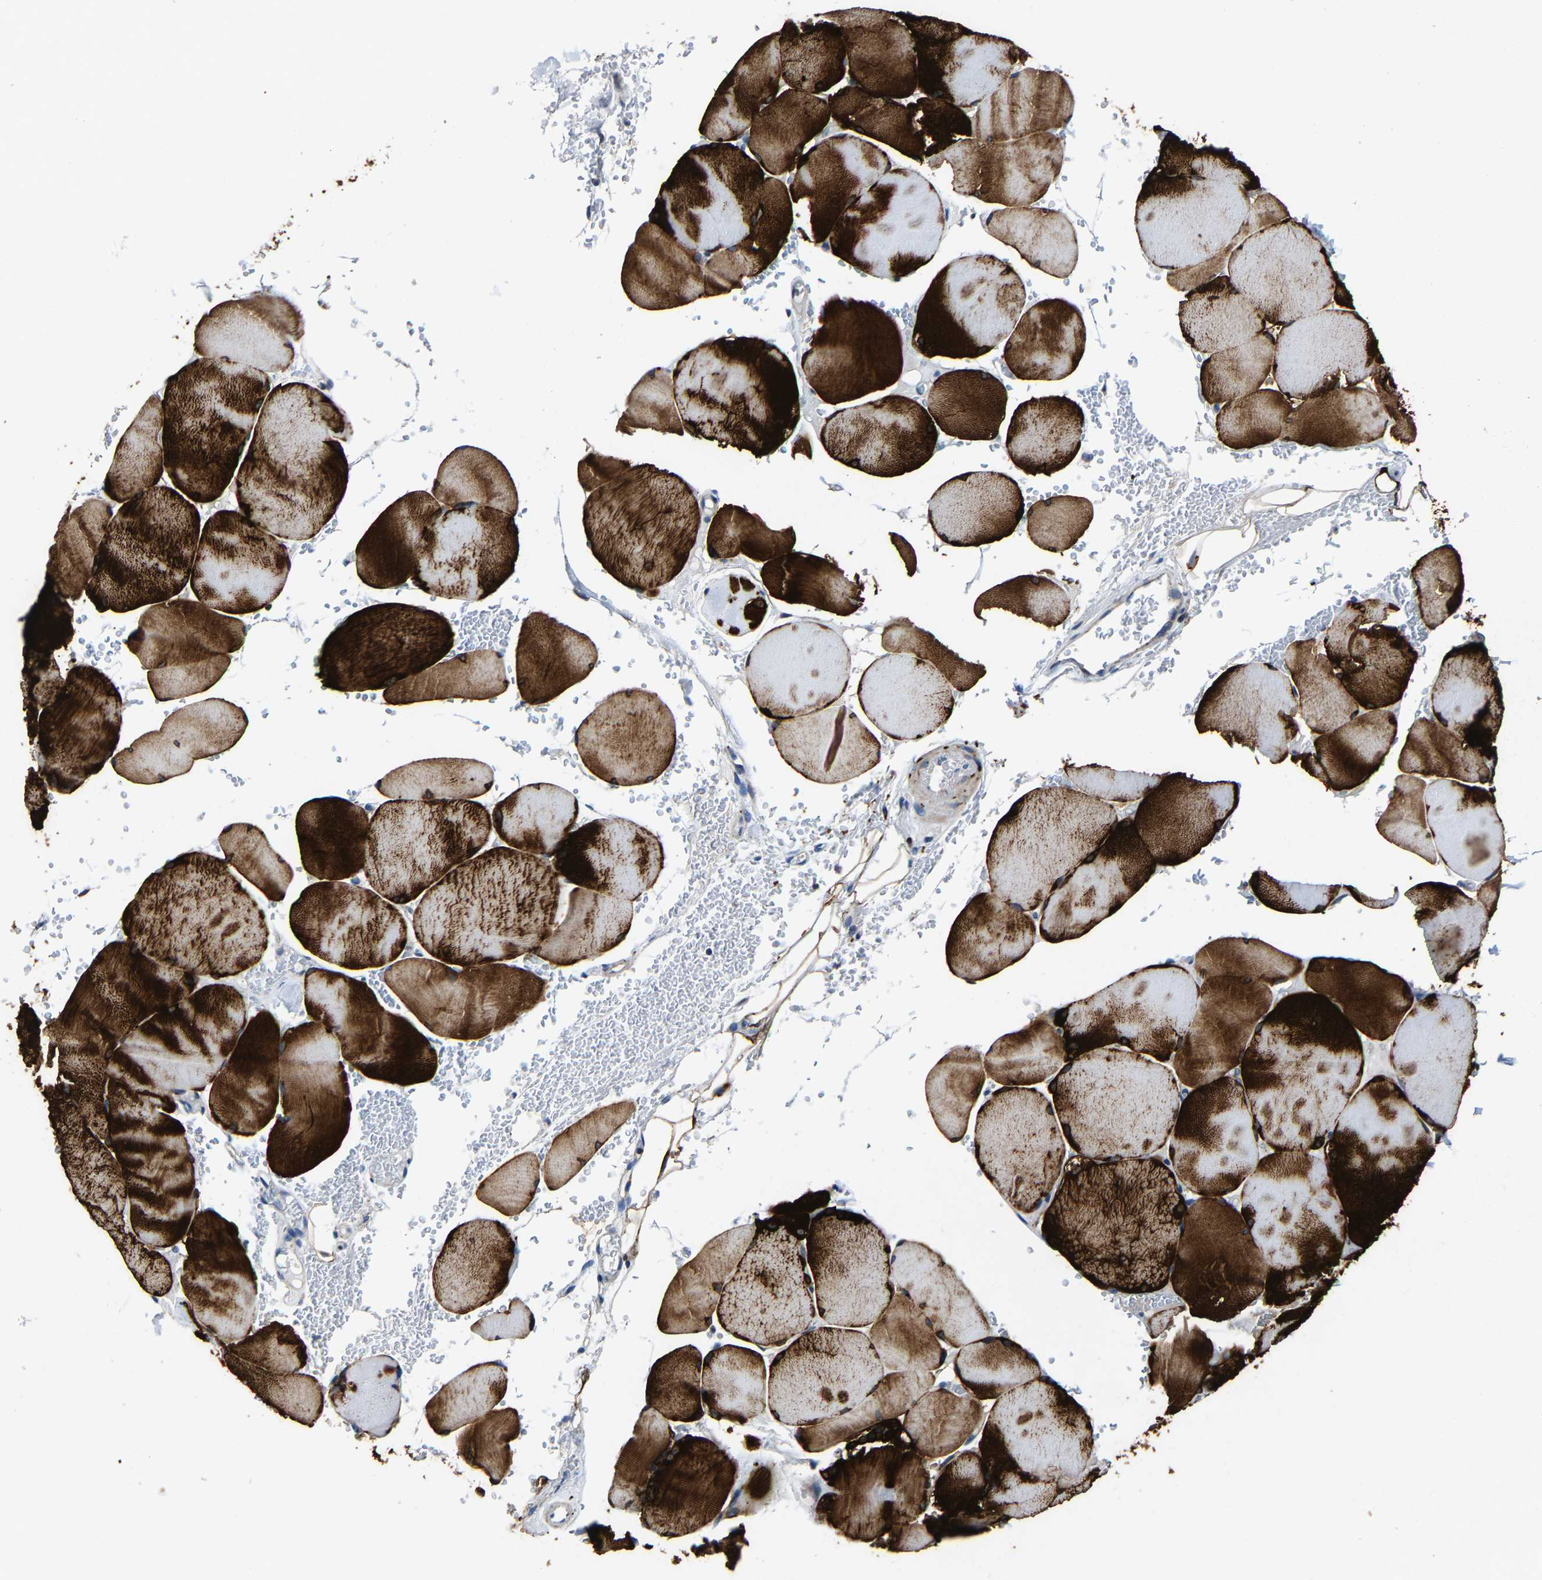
{"staining": {"intensity": "strong", "quantity": ">75%", "location": "cytoplasmic/membranous"}, "tissue": "skeletal muscle", "cell_type": "Myocytes", "image_type": "normal", "snomed": [{"axis": "morphology", "description": "Normal tissue, NOS"}, {"axis": "topography", "description": "Skin"}, {"axis": "topography", "description": "Skeletal muscle"}], "caption": "Myocytes reveal strong cytoplasmic/membranous staining in approximately >75% of cells in normal skeletal muscle.", "gene": "AGK", "patient": {"sex": "male", "age": 83}}